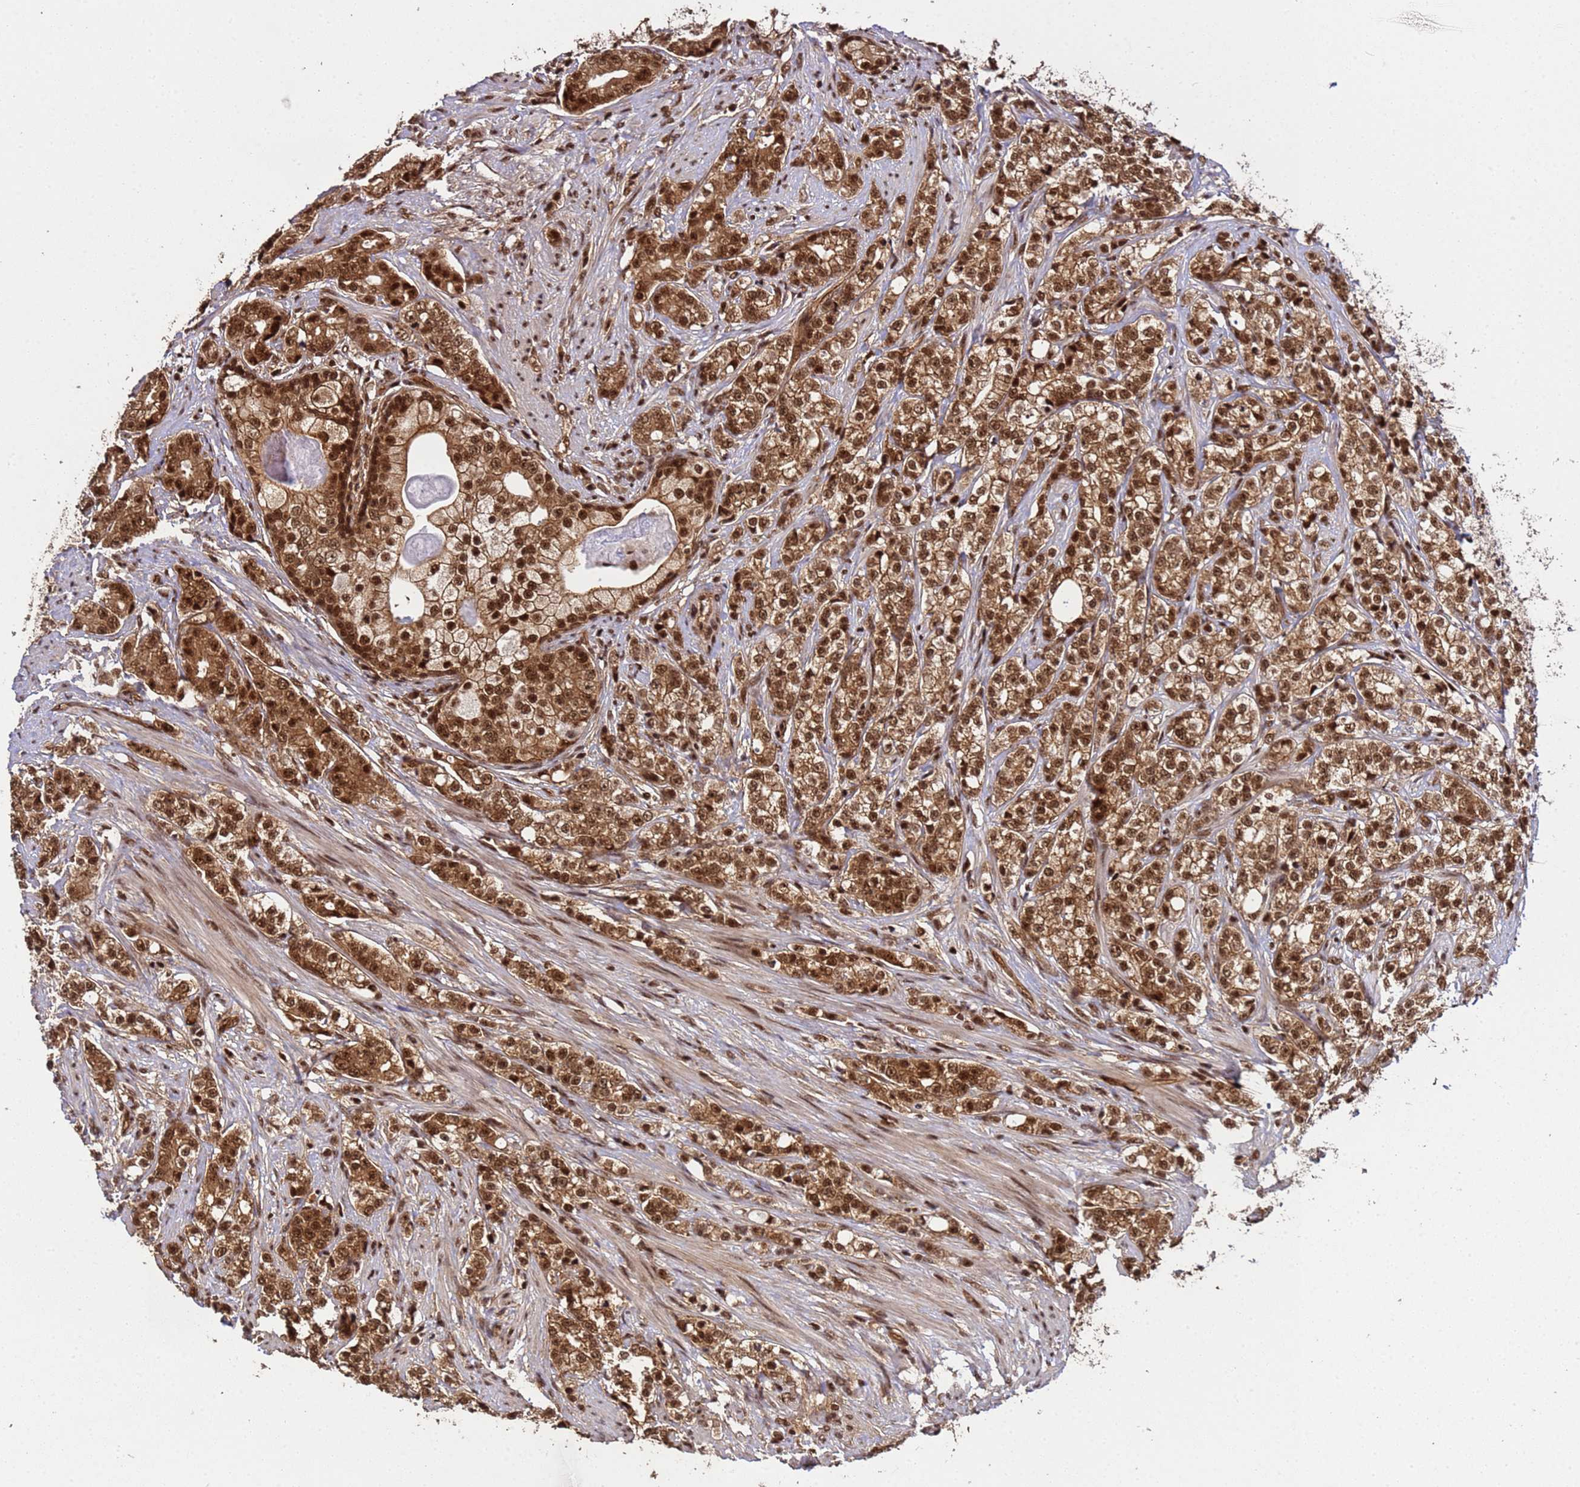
{"staining": {"intensity": "strong", "quantity": ">75%", "location": "cytoplasmic/membranous,nuclear"}, "tissue": "prostate cancer", "cell_type": "Tumor cells", "image_type": "cancer", "snomed": [{"axis": "morphology", "description": "Adenocarcinoma, High grade"}, {"axis": "topography", "description": "Prostate"}], "caption": "Brown immunohistochemical staining in prostate cancer shows strong cytoplasmic/membranous and nuclear expression in about >75% of tumor cells.", "gene": "SYF2", "patient": {"sex": "male", "age": 69}}